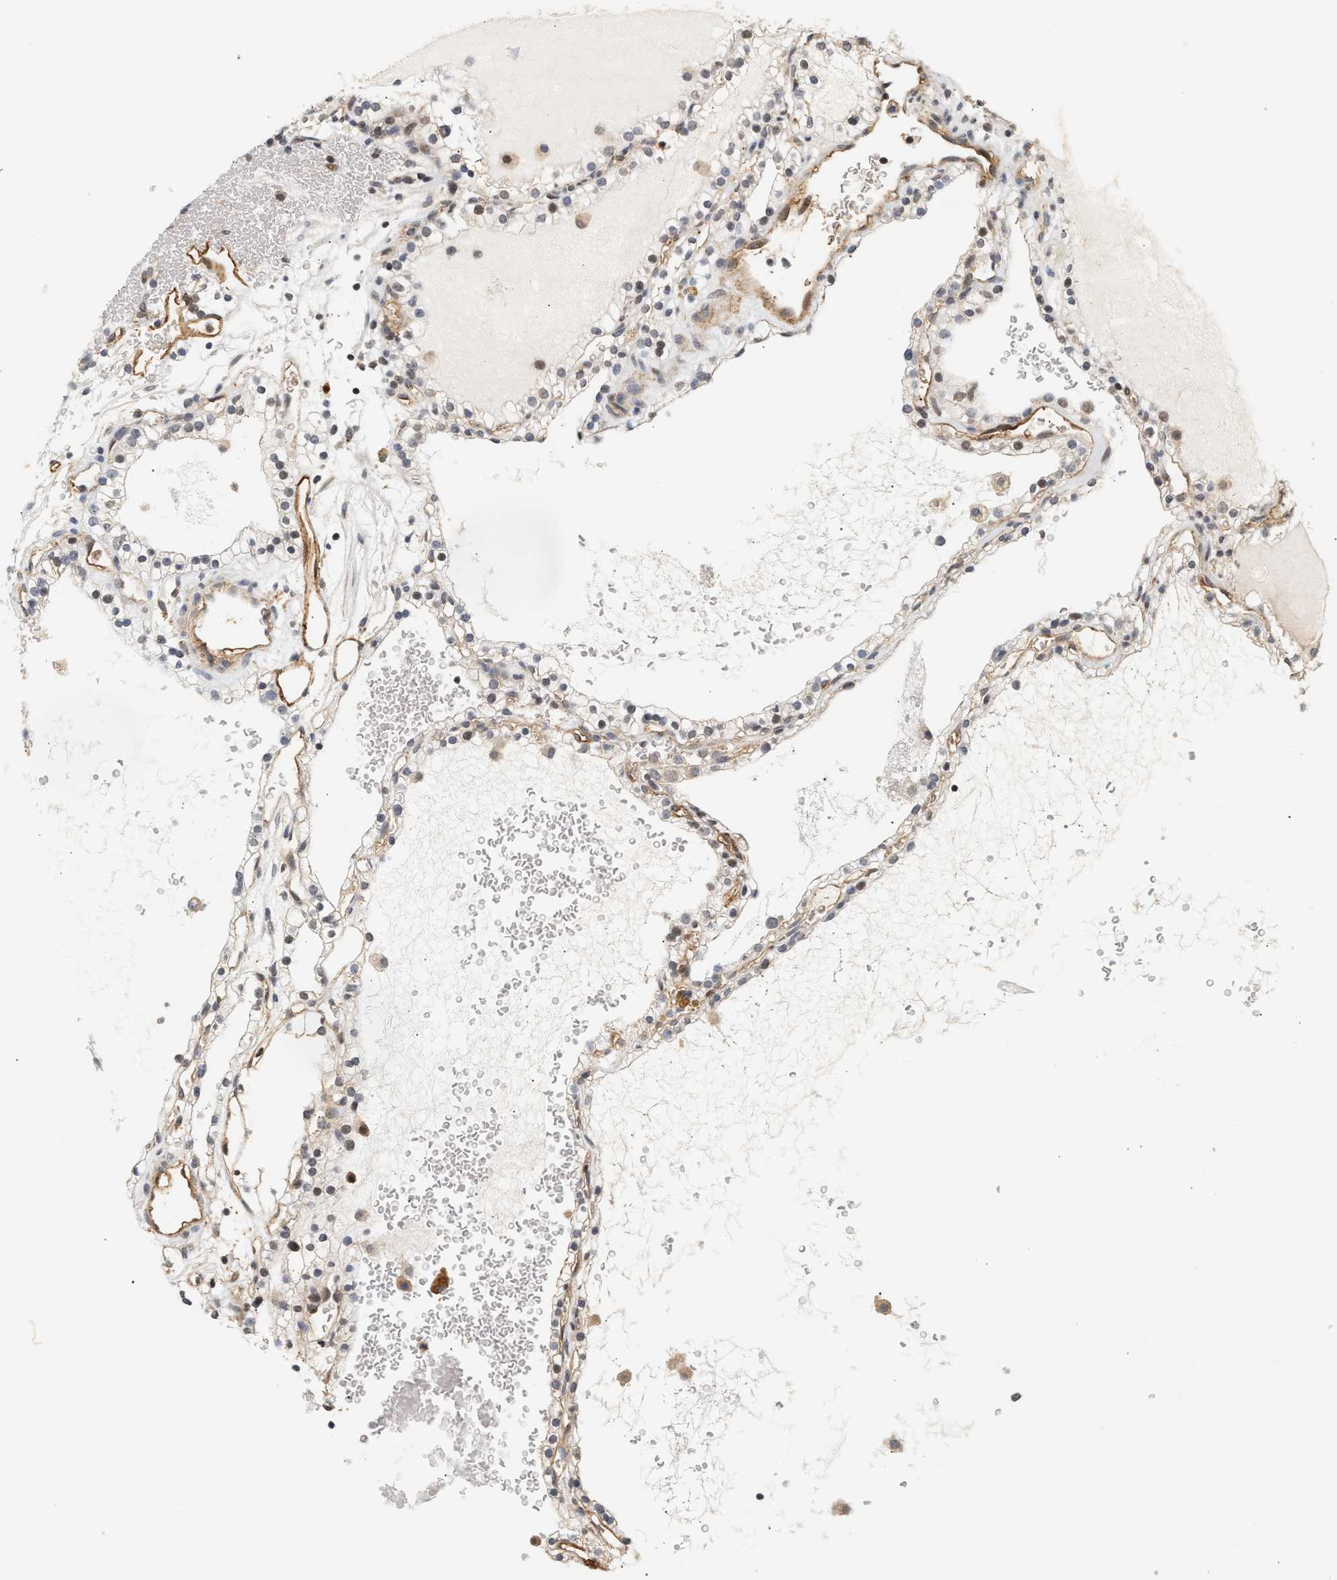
{"staining": {"intensity": "weak", "quantity": "<25%", "location": "cytoplasmic/membranous"}, "tissue": "renal cancer", "cell_type": "Tumor cells", "image_type": "cancer", "snomed": [{"axis": "morphology", "description": "Adenocarcinoma, NOS"}, {"axis": "topography", "description": "Kidney"}], "caption": "Tumor cells are negative for protein expression in human adenocarcinoma (renal).", "gene": "PLXND1", "patient": {"sex": "female", "age": 41}}